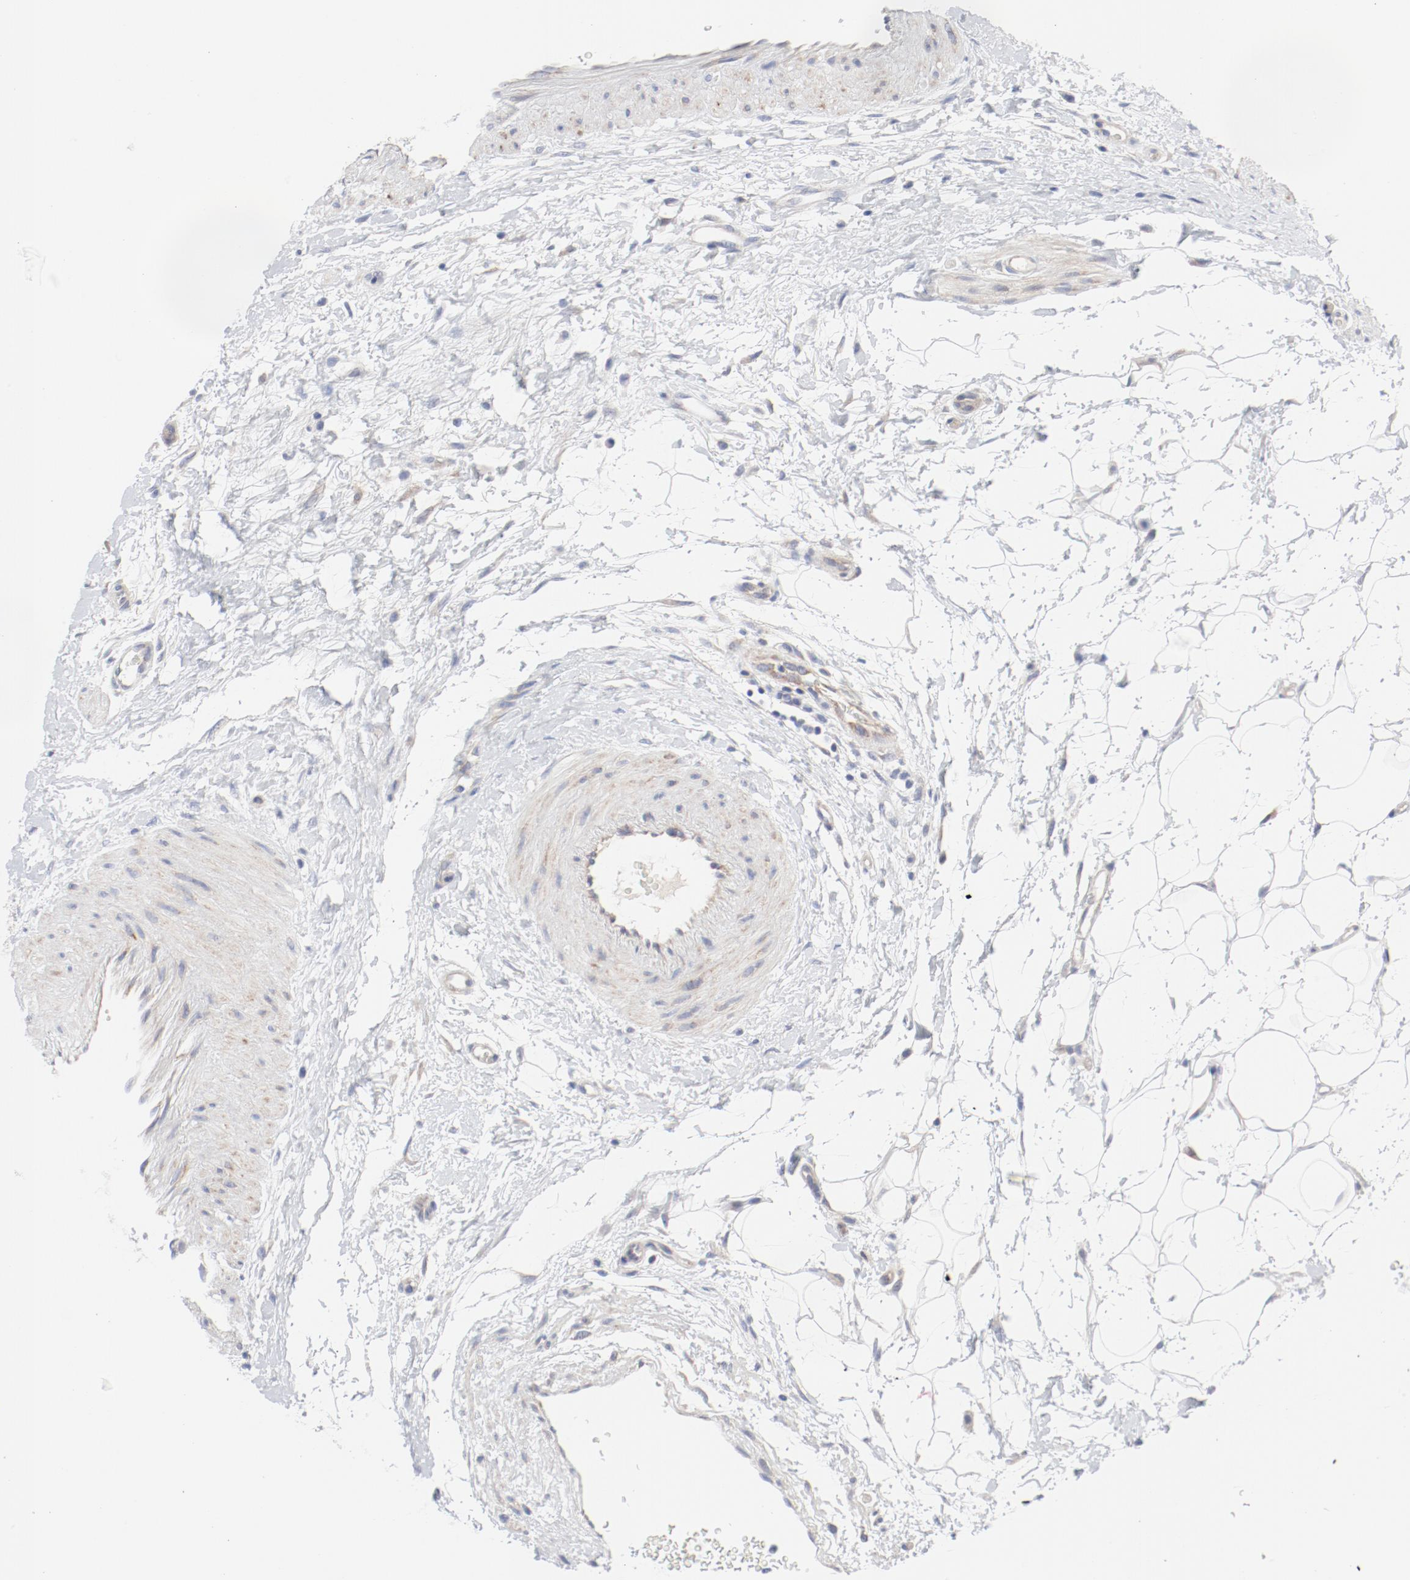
{"staining": {"intensity": "weak", "quantity": "25%-75%", "location": "cytoplasmic/membranous"}, "tissue": "lymphoma", "cell_type": "Tumor cells", "image_type": "cancer", "snomed": [{"axis": "morphology", "description": "Malignant lymphoma, non-Hodgkin's type, Low grade"}, {"axis": "topography", "description": "Lymph node"}], "caption": "IHC histopathology image of neoplastic tissue: human malignant lymphoma, non-Hodgkin's type (low-grade) stained using IHC demonstrates low levels of weak protein expression localized specifically in the cytoplasmic/membranous of tumor cells, appearing as a cytoplasmic/membranous brown color.", "gene": "BAD", "patient": {"sex": "female", "age": 76}}